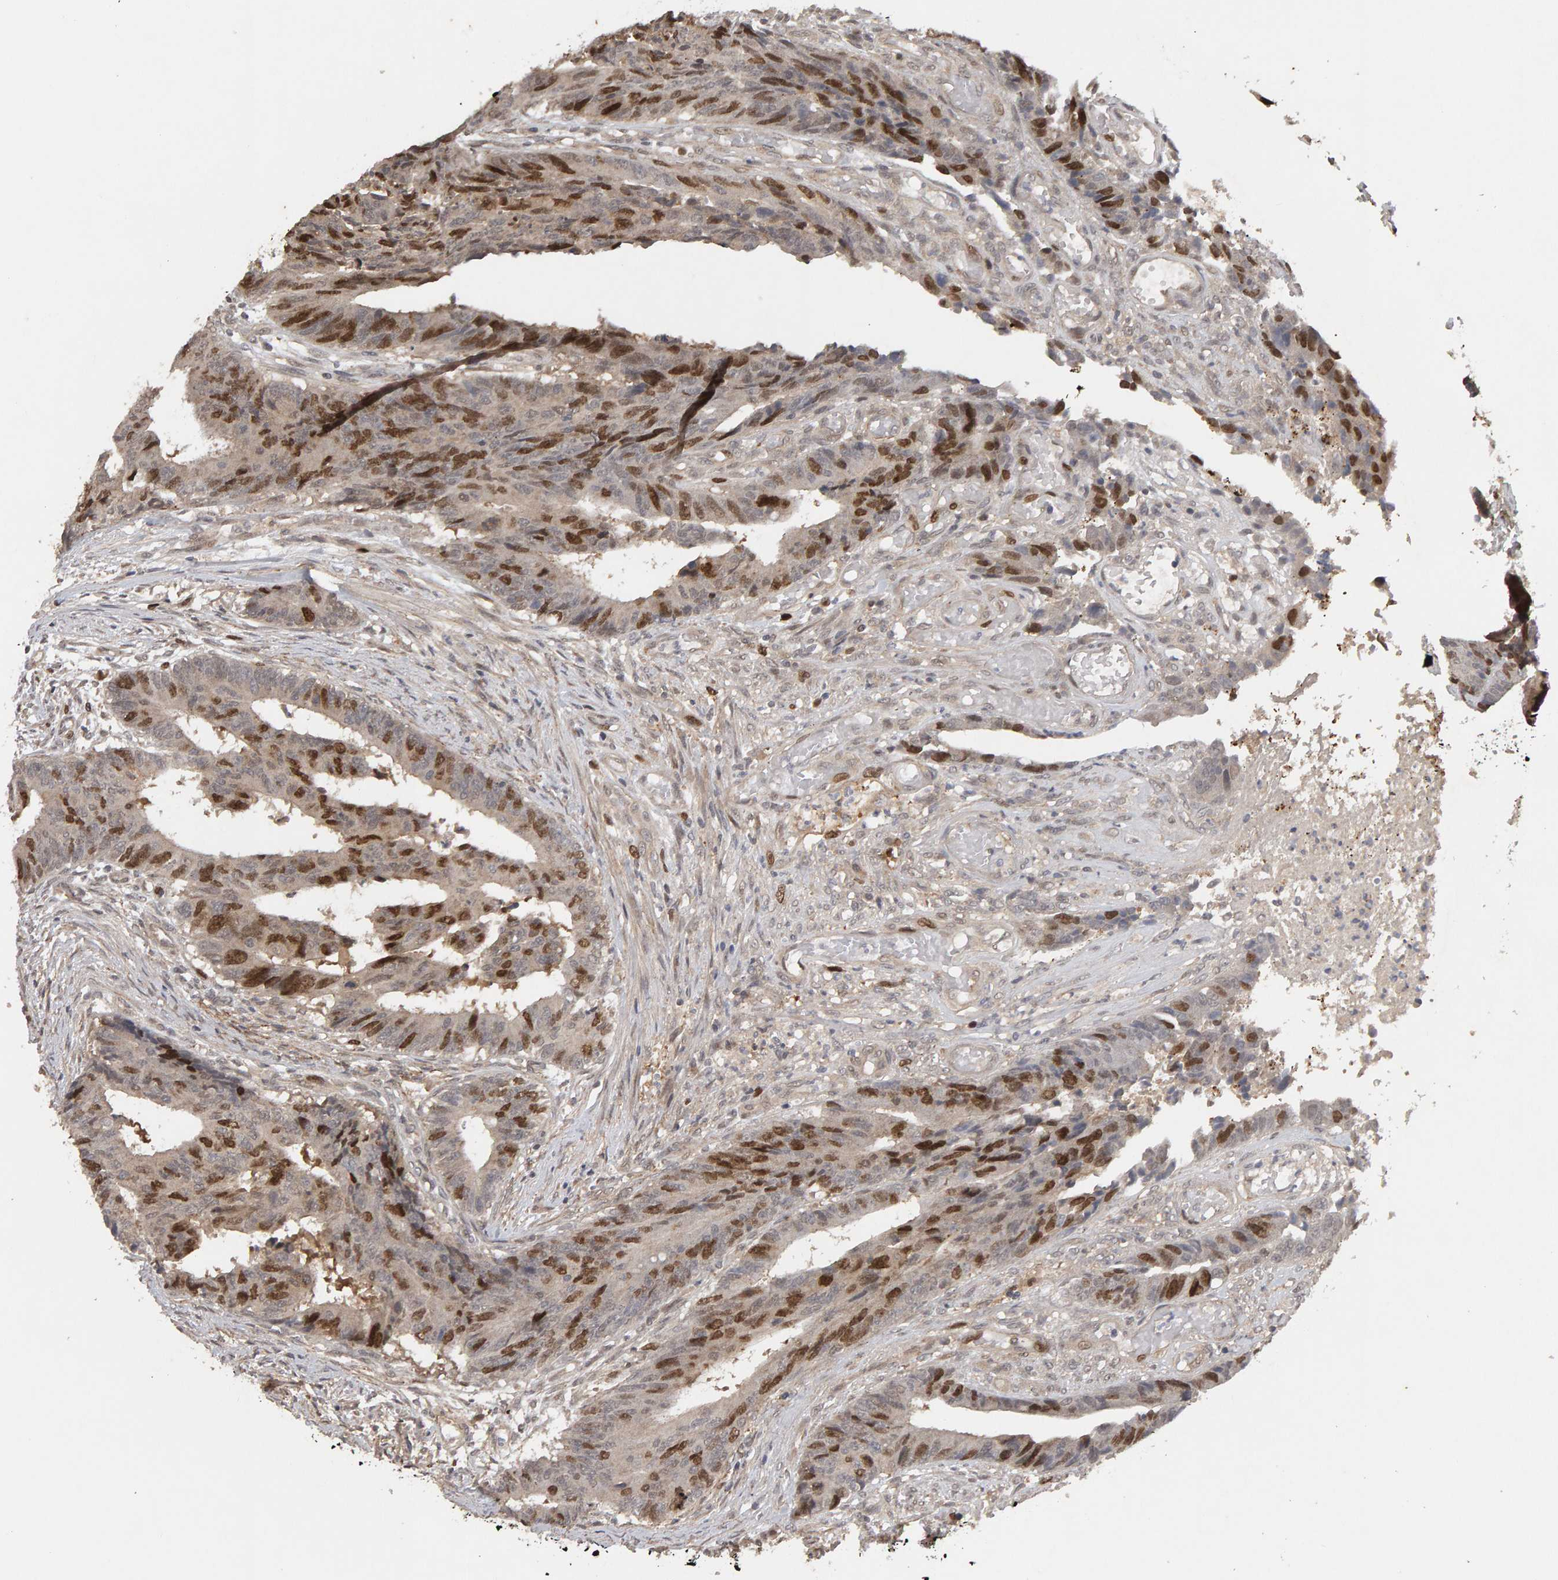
{"staining": {"intensity": "strong", "quantity": "25%-75%", "location": "nuclear"}, "tissue": "colorectal cancer", "cell_type": "Tumor cells", "image_type": "cancer", "snomed": [{"axis": "morphology", "description": "Adenocarcinoma, NOS"}, {"axis": "topography", "description": "Rectum"}], "caption": "Immunohistochemical staining of human colorectal cancer demonstrates strong nuclear protein positivity in approximately 25%-75% of tumor cells. (IHC, brightfield microscopy, high magnification).", "gene": "CDCA5", "patient": {"sex": "male", "age": 84}}